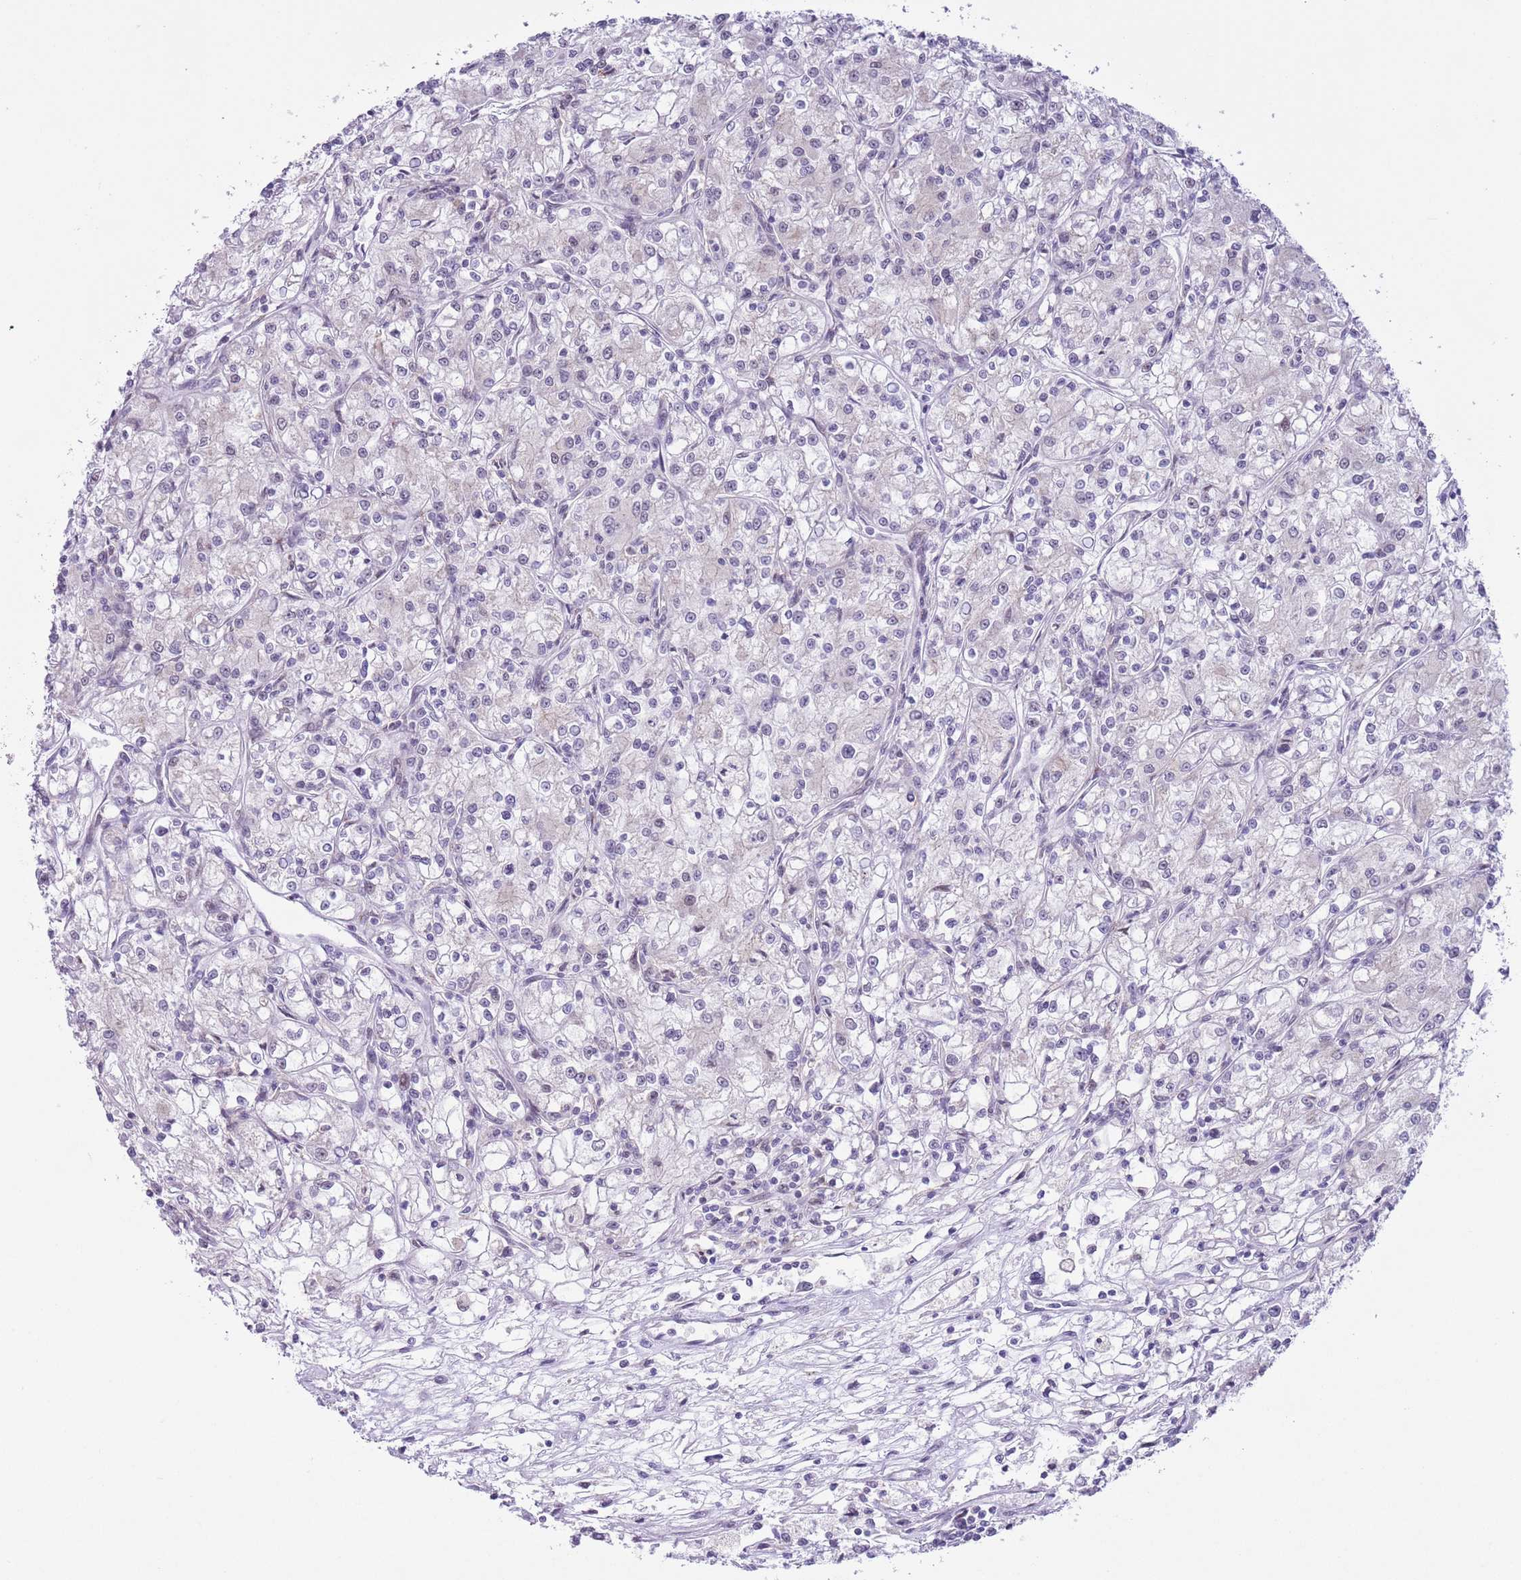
{"staining": {"intensity": "negative", "quantity": "none", "location": "none"}, "tissue": "renal cancer", "cell_type": "Tumor cells", "image_type": "cancer", "snomed": [{"axis": "morphology", "description": "Adenocarcinoma, NOS"}, {"axis": "topography", "description": "Kidney"}], "caption": "An immunohistochemistry (IHC) micrograph of renal adenocarcinoma is shown. There is no staining in tumor cells of renal adenocarcinoma. The staining is performed using DAB brown chromogen with nuclei counter-stained in using hematoxylin.", "gene": "ZNF576", "patient": {"sex": "female", "age": 59}}